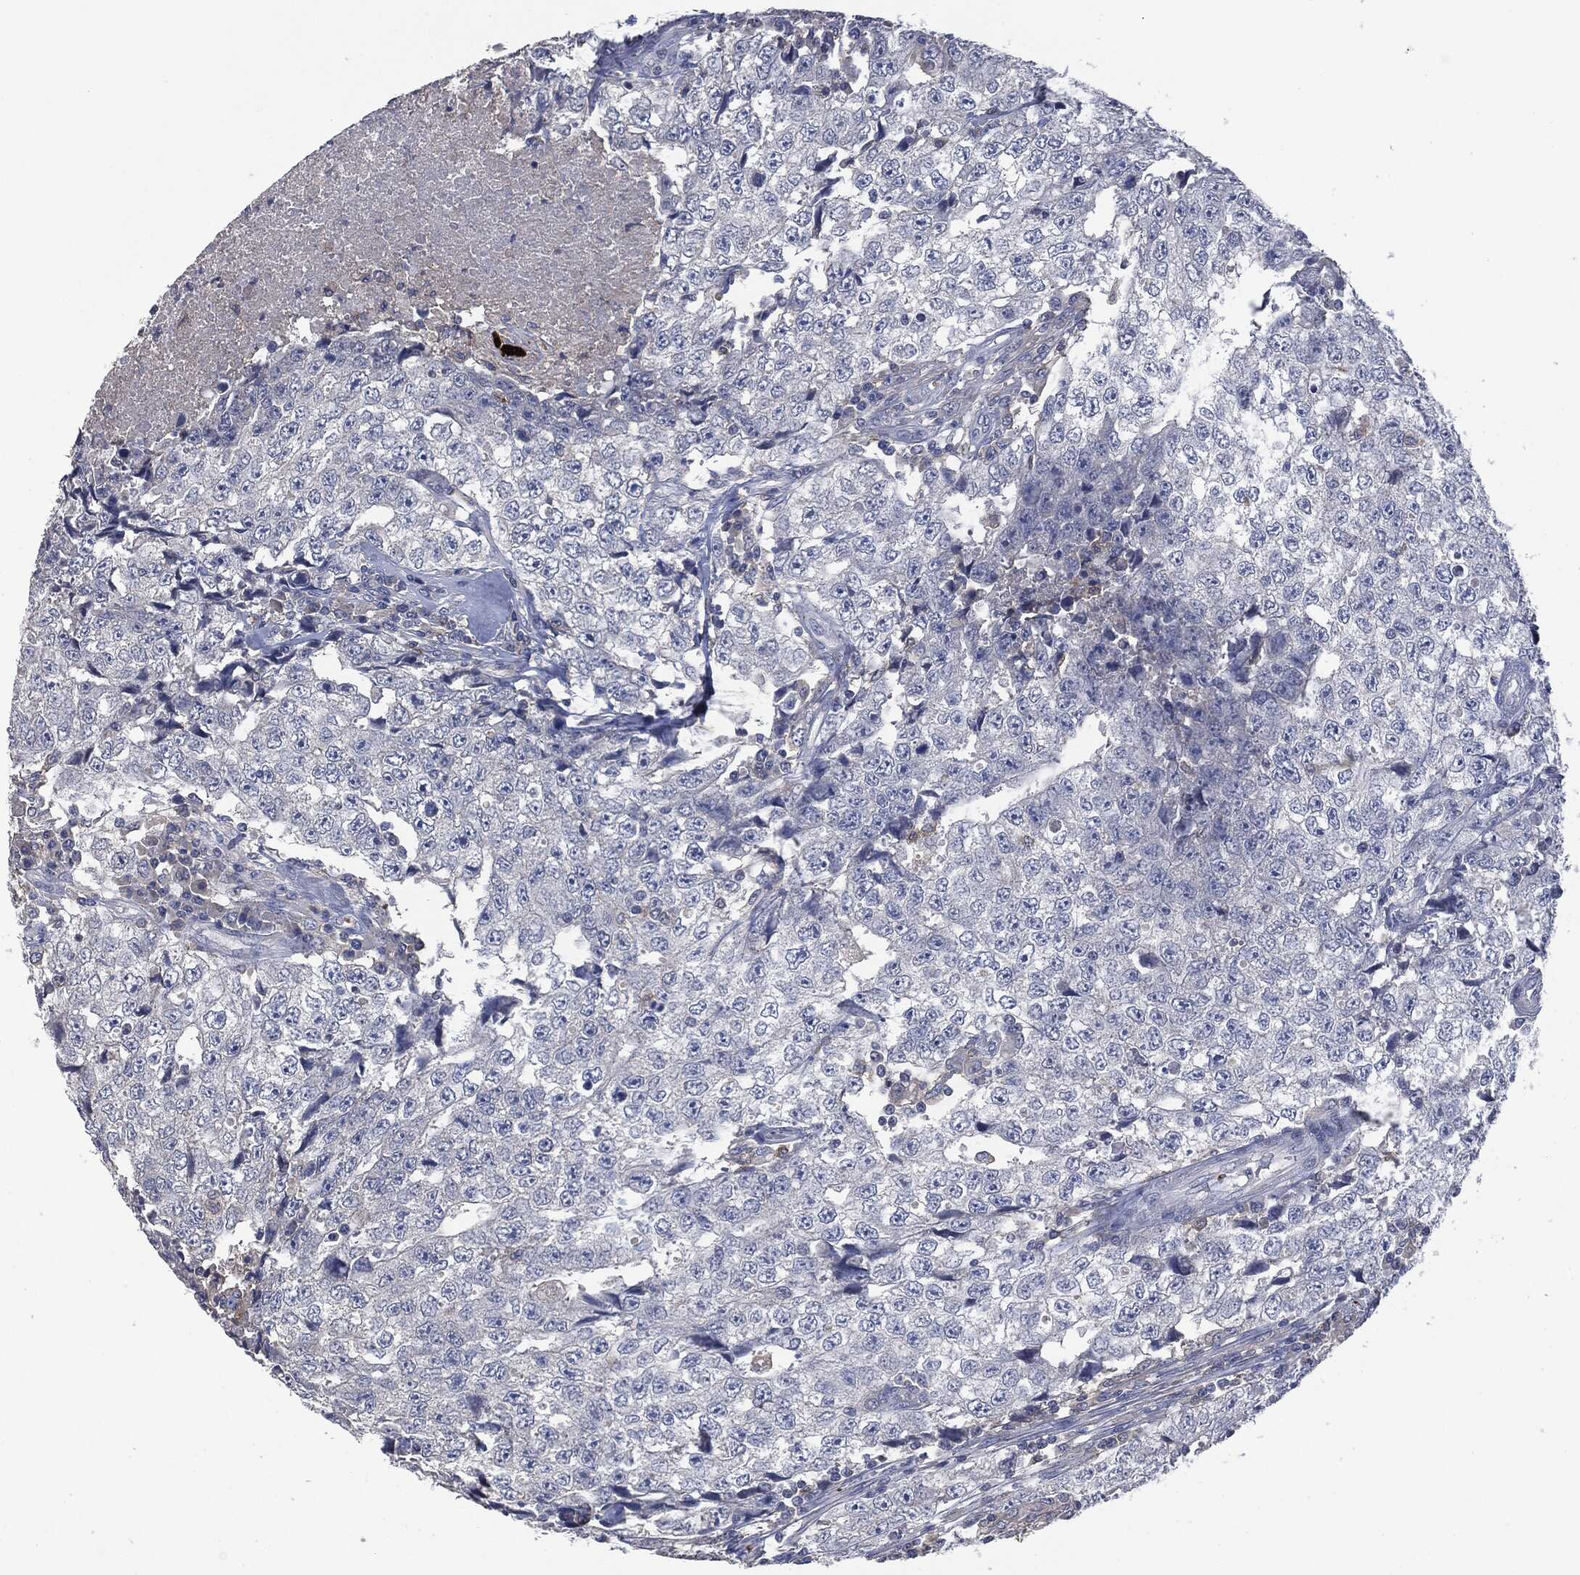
{"staining": {"intensity": "weak", "quantity": "<25%", "location": "cytoplasmic/membranous"}, "tissue": "testis cancer", "cell_type": "Tumor cells", "image_type": "cancer", "snomed": [{"axis": "morphology", "description": "Necrosis, NOS"}, {"axis": "morphology", "description": "Carcinoma, Embryonal, NOS"}, {"axis": "topography", "description": "Testis"}], "caption": "Immunohistochemistry (IHC) photomicrograph of testis cancer stained for a protein (brown), which displays no positivity in tumor cells.", "gene": "CD33", "patient": {"sex": "male", "age": 19}}